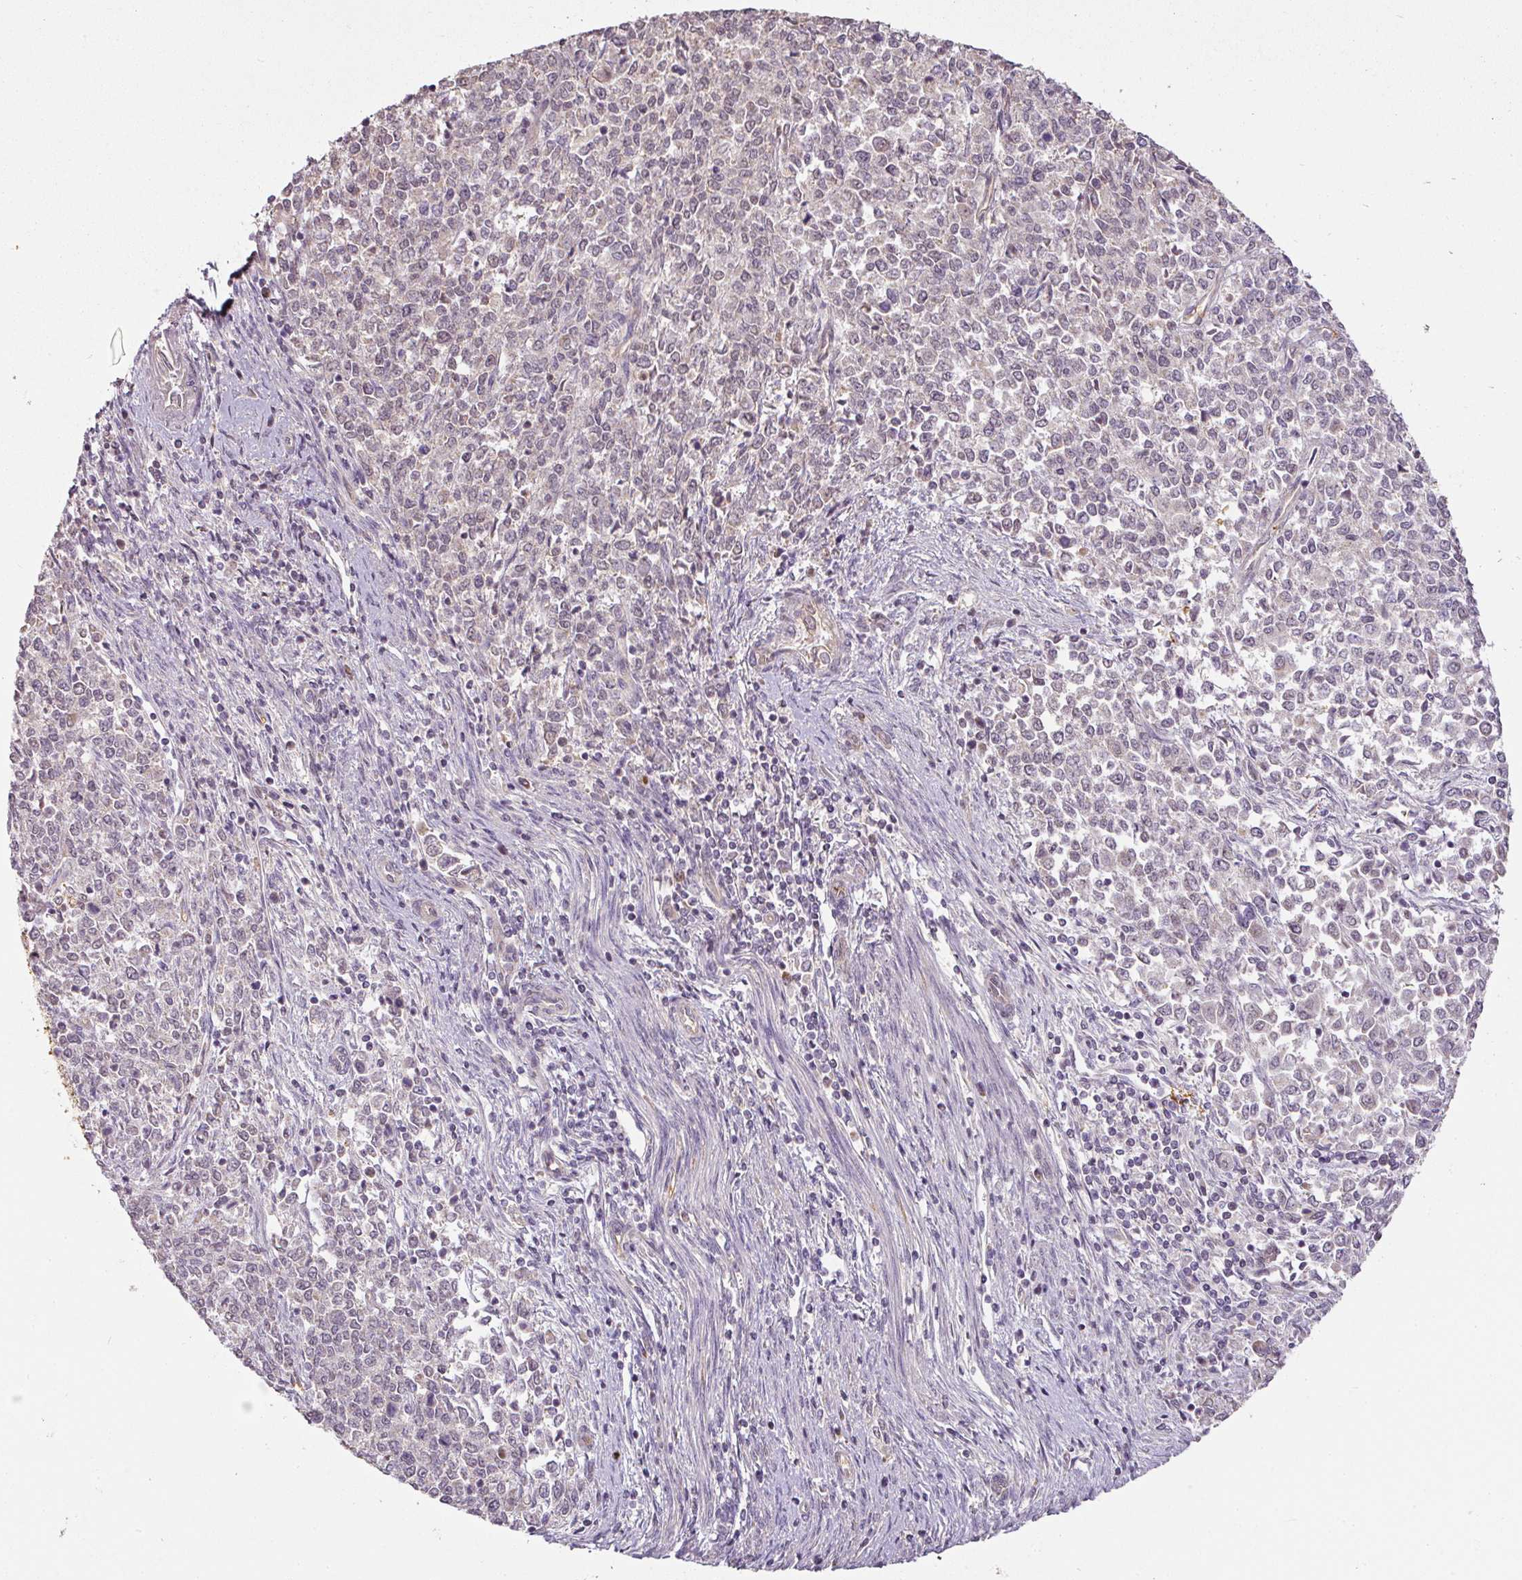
{"staining": {"intensity": "weak", "quantity": "25%-75%", "location": "nuclear"}, "tissue": "endometrial cancer", "cell_type": "Tumor cells", "image_type": "cancer", "snomed": [{"axis": "morphology", "description": "Adenocarcinoma, NOS"}, {"axis": "topography", "description": "Endometrium"}], "caption": "IHC staining of endometrial cancer, which reveals low levels of weak nuclear staining in approximately 25%-75% of tumor cells indicating weak nuclear protein staining. The staining was performed using DAB (3,3'-diaminobenzidine) (brown) for protein detection and nuclei were counterstained in hematoxylin (blue).", "gene": "MYOM2", "patient": {"sex": "female", "age": 50}}